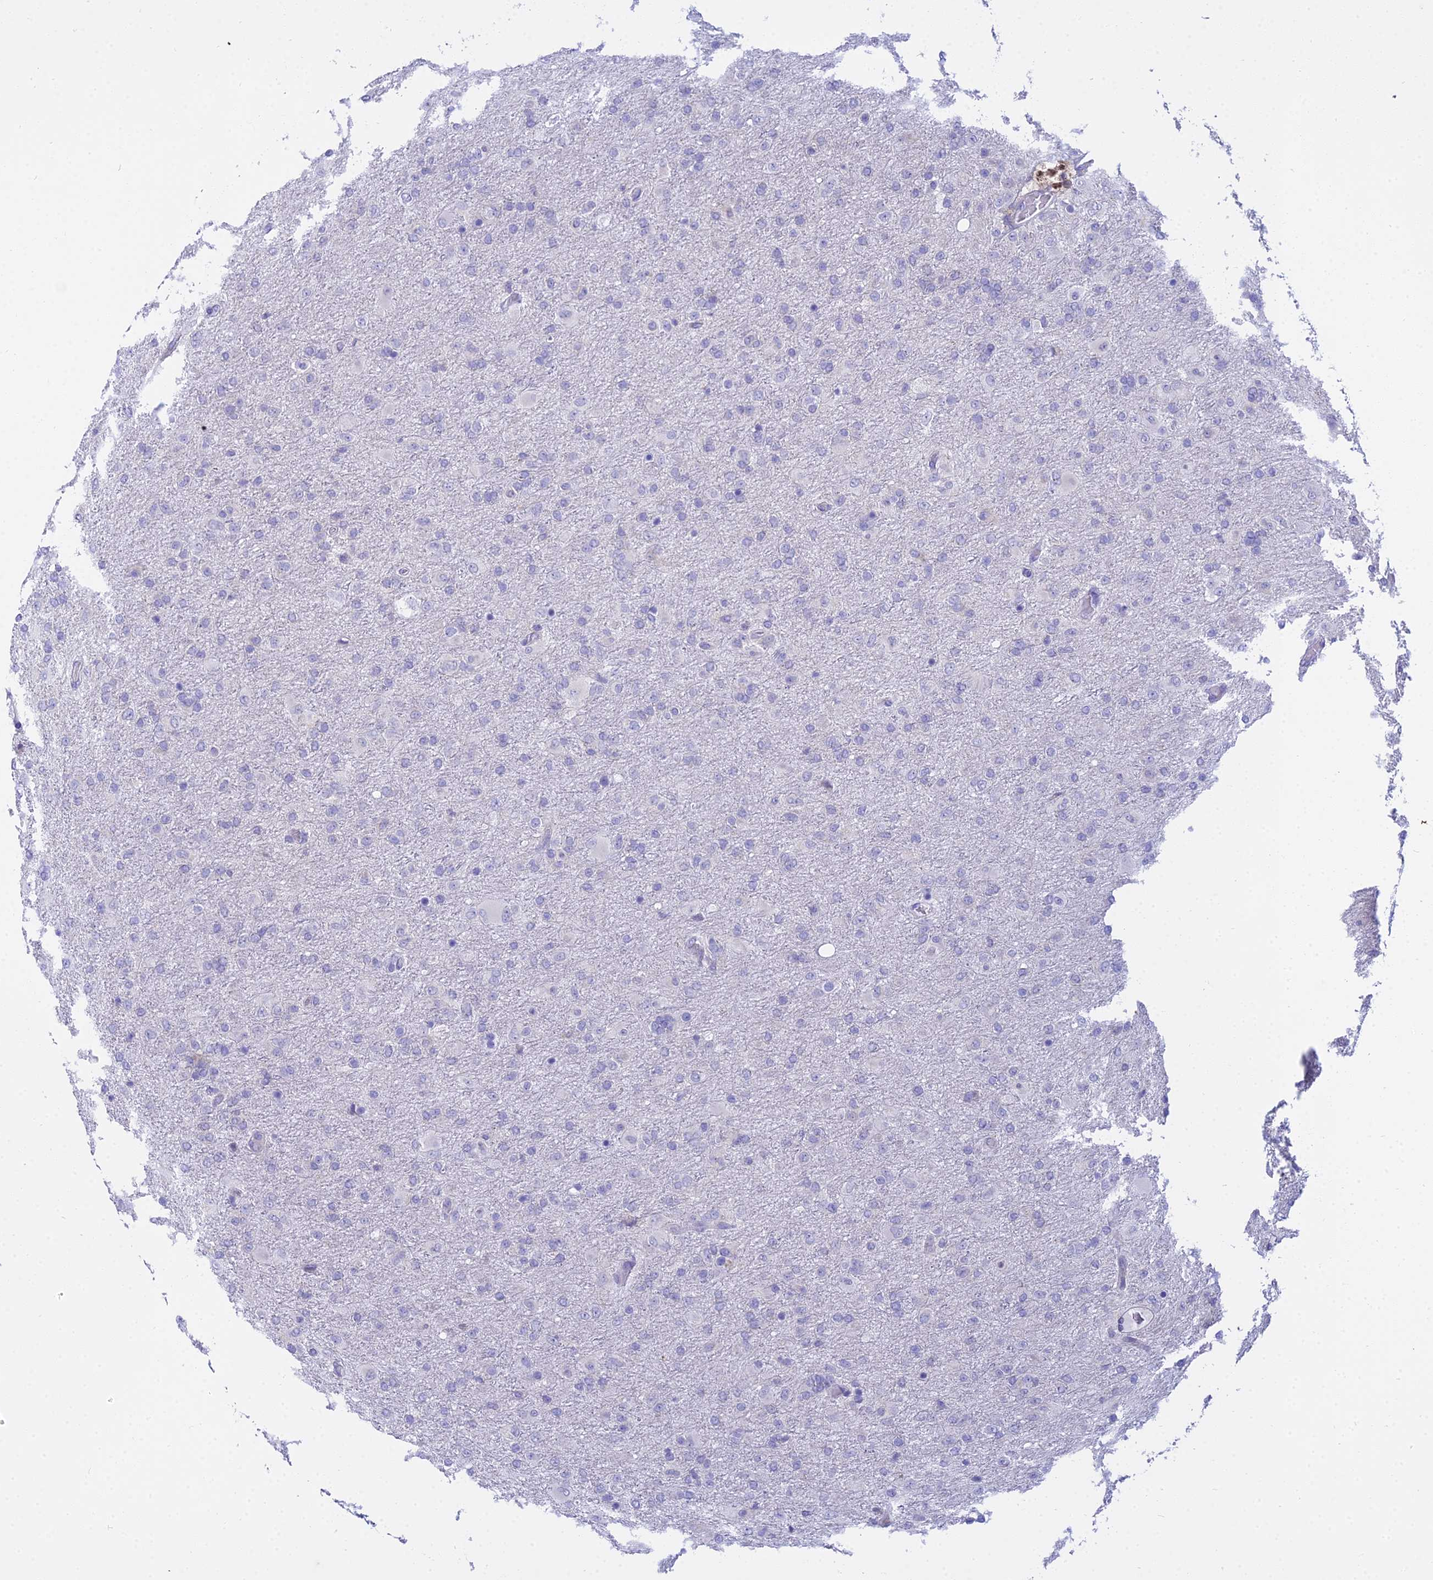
{"staining": {"intensity": "negative", "quantity": "none", "location": "none"}, "tissue": "glioma", "cell_type": "Tumor cells", "image_type": "cancer", "snomed": [{"axis": "morphology", "description": "Glioma, malignant, Low grade"}, {"axis": "topography", "description": "Brain"}], "caption": "A photomicrograph of human glioma is negative for staining in tumor cells. The staining is performed using DAB (3,3'-diaminobenzidine) brown chromogen with nuclei counter-stained in using hematoxylin.", "gene": "ZMIZ1", "patient": {"sex": "male", "age": 65}}